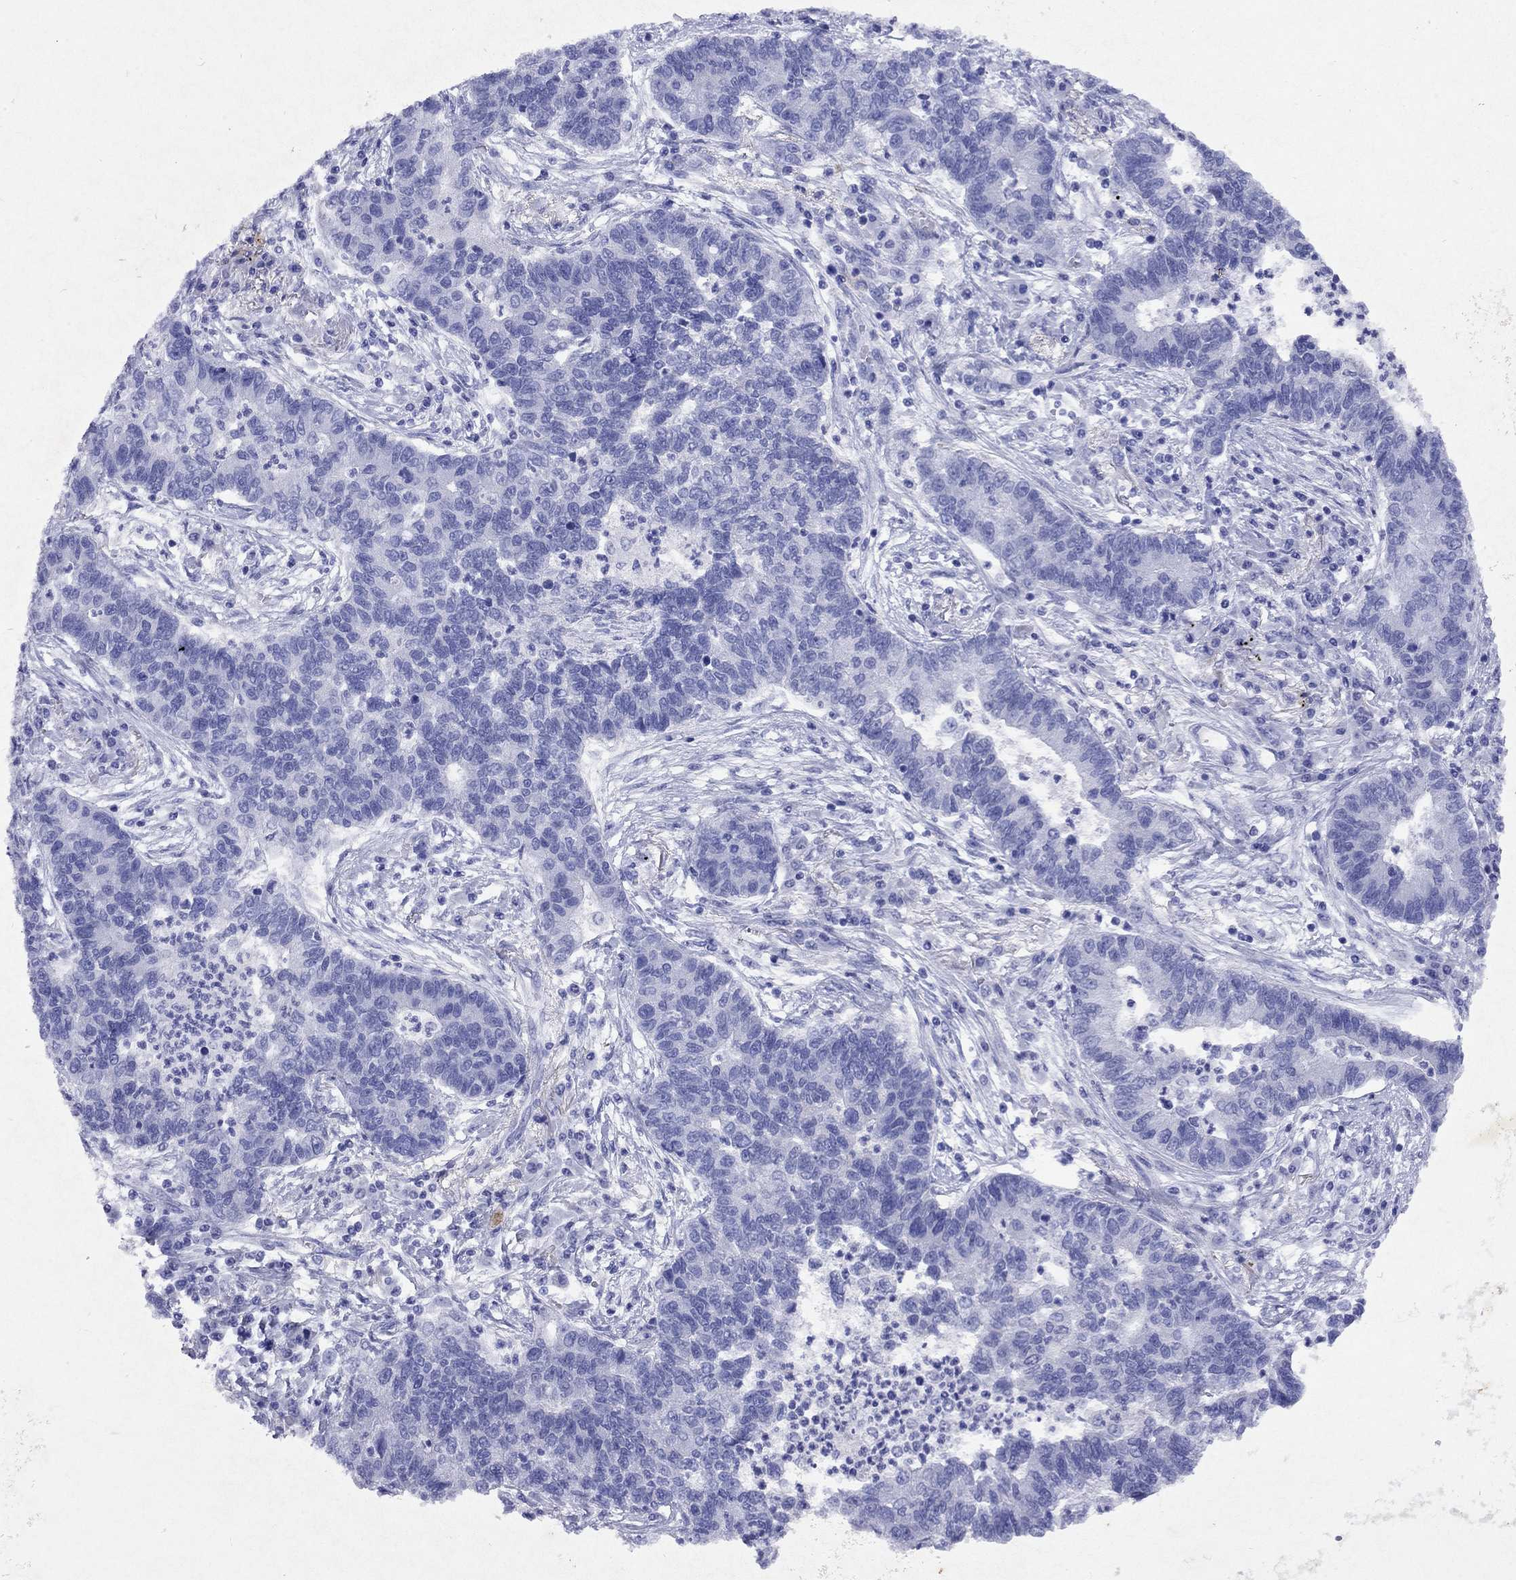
{"staining": {"intensity": "negative", "quantity": "none", "location": "none"}, "tissue": "lung cancer", "cell_type": "Tumor cells", "image_type": "cancer", "snomed": [{"axis": "morphology", "description": "Adenocarcinoma, NOS"}, {"axis": "topography", "description": "Lung"}], "caption": "Tumor cells show no significant protein staining in lung cancer. Nuclei are stained in blue.", "gene": "ARMC12", "patient": {"sex": "female", "age": 57}}